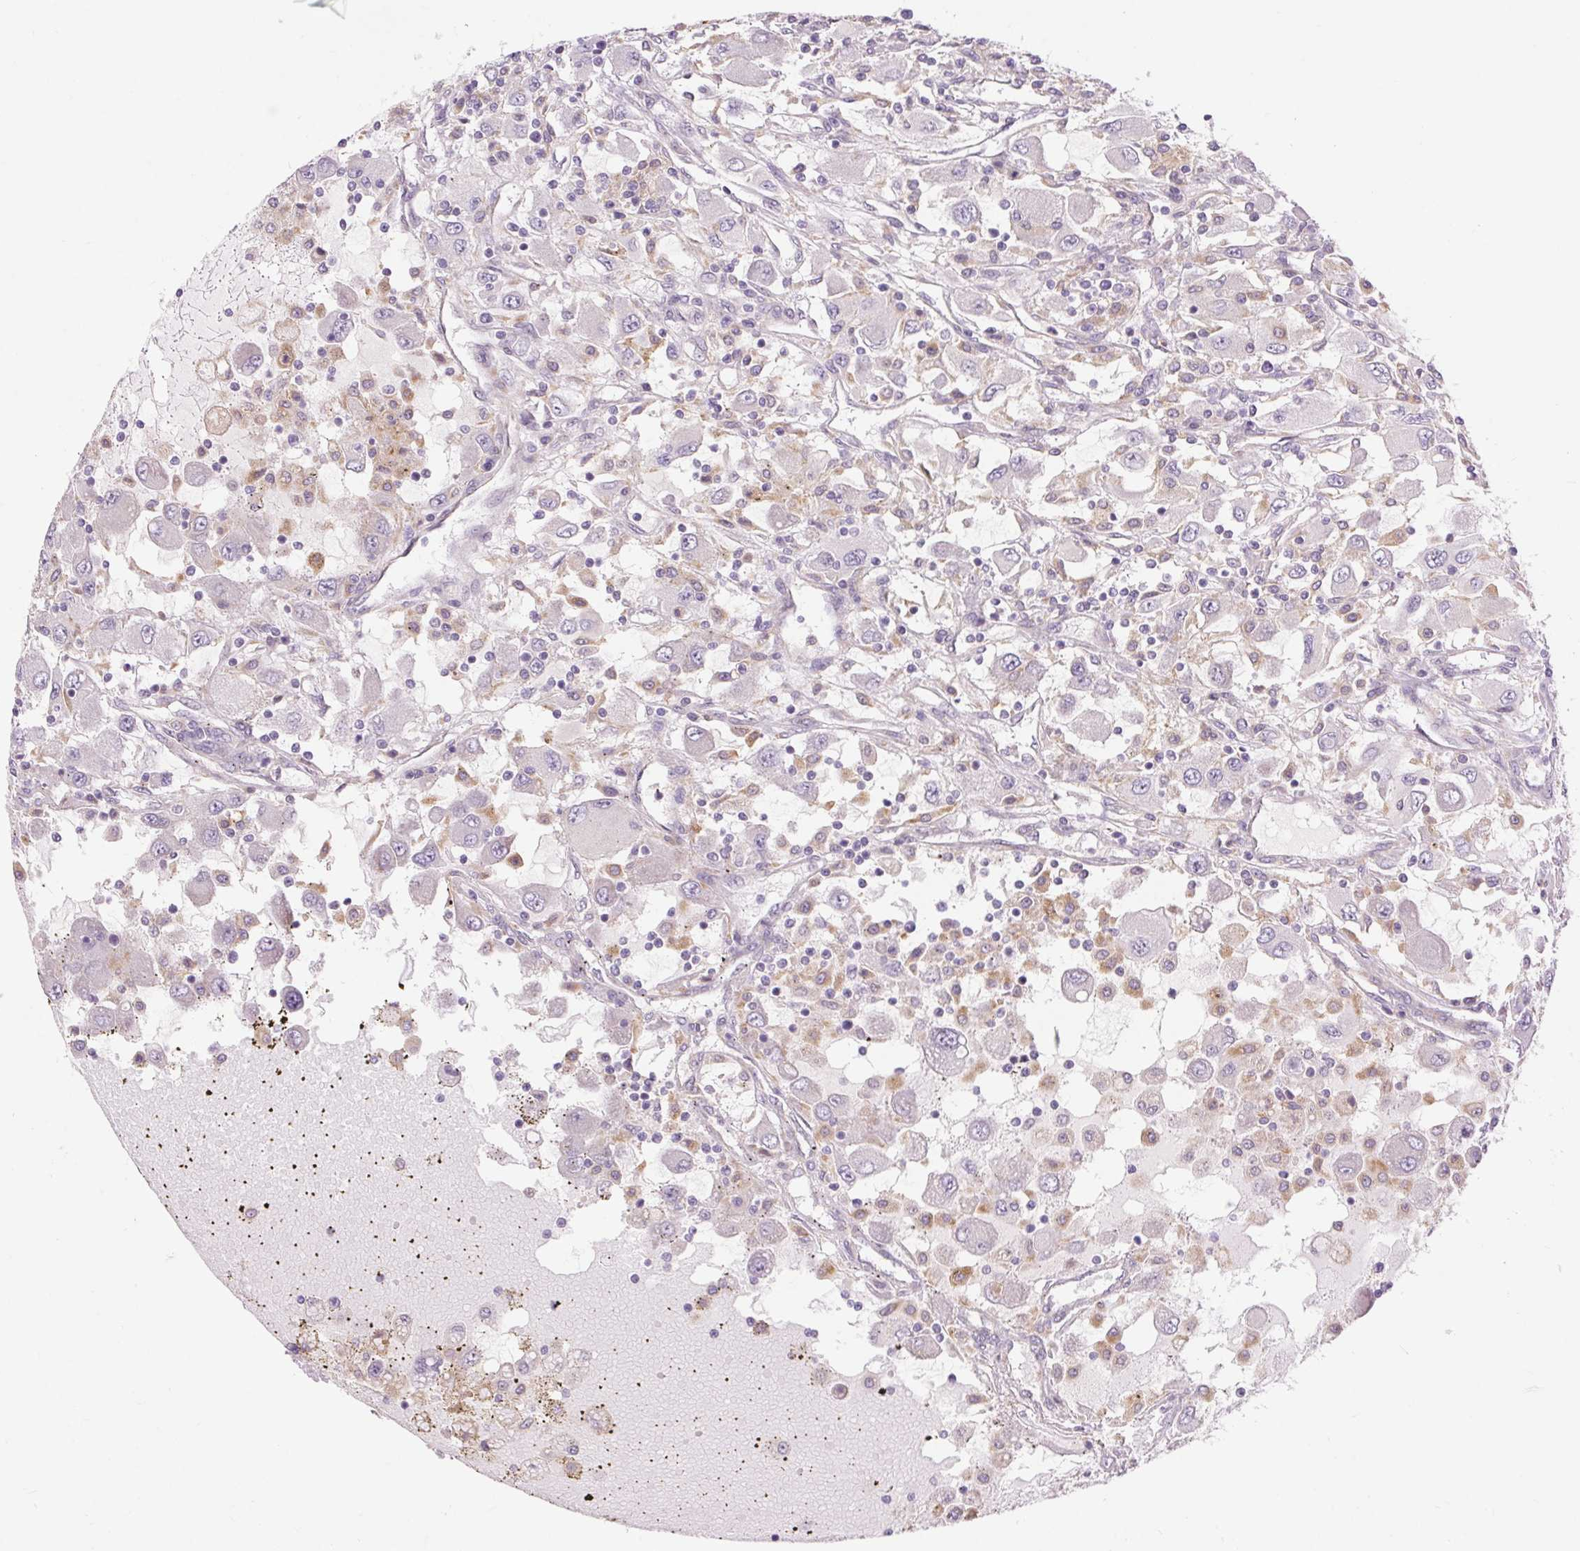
{"staining": {"intensity": "negative", "quantity": "none", "location": "none"}, "tissue": "renal cancer", "cell_type": "Tumor cells", "image_type": "cancer", "snomed": [{"axis": "morphology", "description": "Adenocarcinoma, NOS"}, {"axis": "topography", "description": "Kidney"}], "caption": "Immunohistochemistry (IHC) histopathology image of human renal cancer stained for a protein (brown), which exhibits no staining in tumor cells. (Stains: DAB (3,3'-diaminobenzidine) IHC with hematoxylin counter stain, Microscopy: brightfield microscopy at high magnification).", "gene": "TM6SF1", "patient": {"sex": "female", "age": 67}}